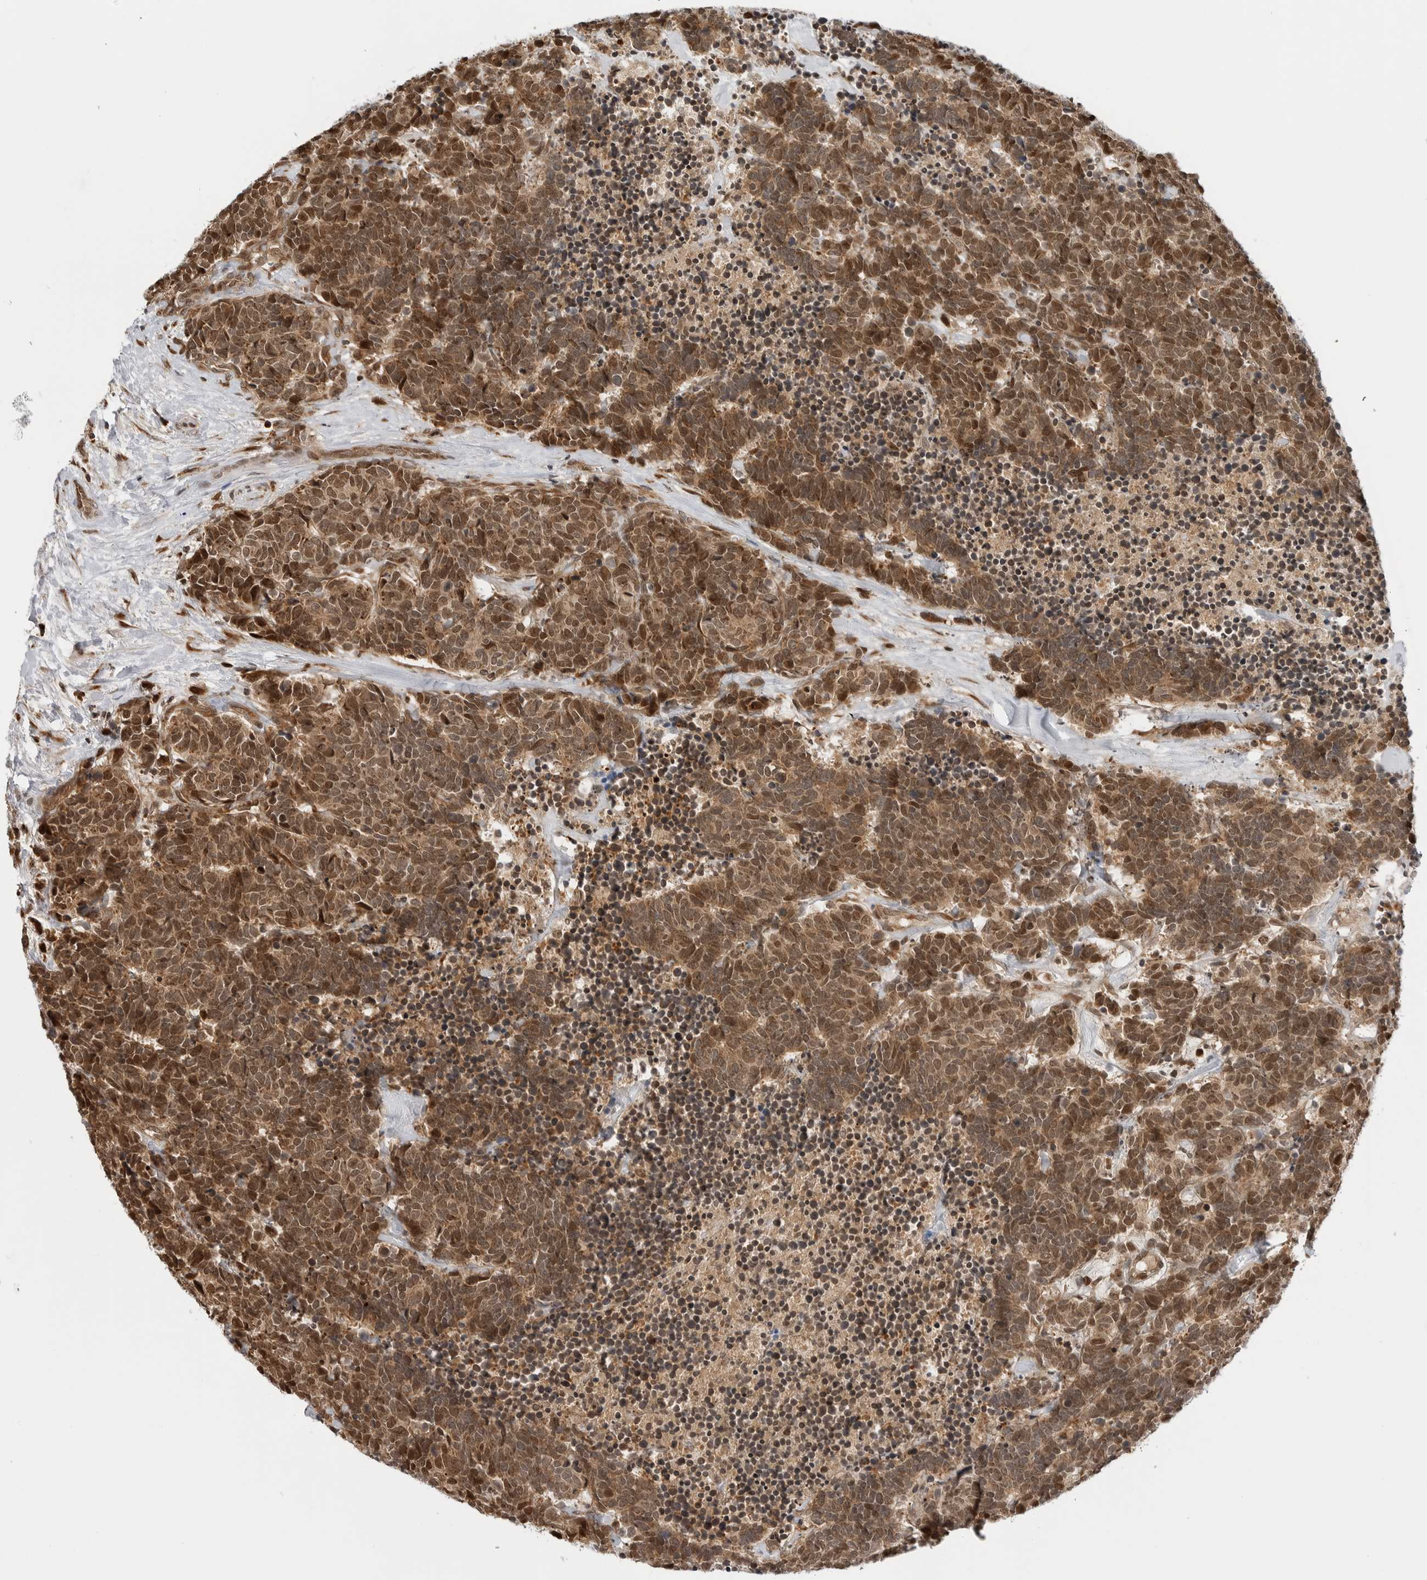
{"staining": {"intensity": "moderate", "quantity": ">75%", "location": "cytoplasmic/membranous,nuclear"}, "tissue": "carcinoid", "cell_type": "Tumor cells", "image_type": "cancer", "snomed": [{"axis": "morphology", "description": "Carcinoma, NOS"}, {"axis": "morphology", "description": "Carcinoid, malignant, NOS"}, {"axis": "topography", "description": "Urinary bladder"}], "caption": "IHC photomicrograph of neoplastic tissue: human carcinoid stained using immunohistochemistry (IHC) reveals medium levels of moderate protein expression localized specifically in the cytoplasmic/membranous and nuclear of tumor cells, appearing as a cytoplasmic/membranous and nuclear brown color.", "gene": "TIPRL", "patient": {"sex": "male", "age": 57}}